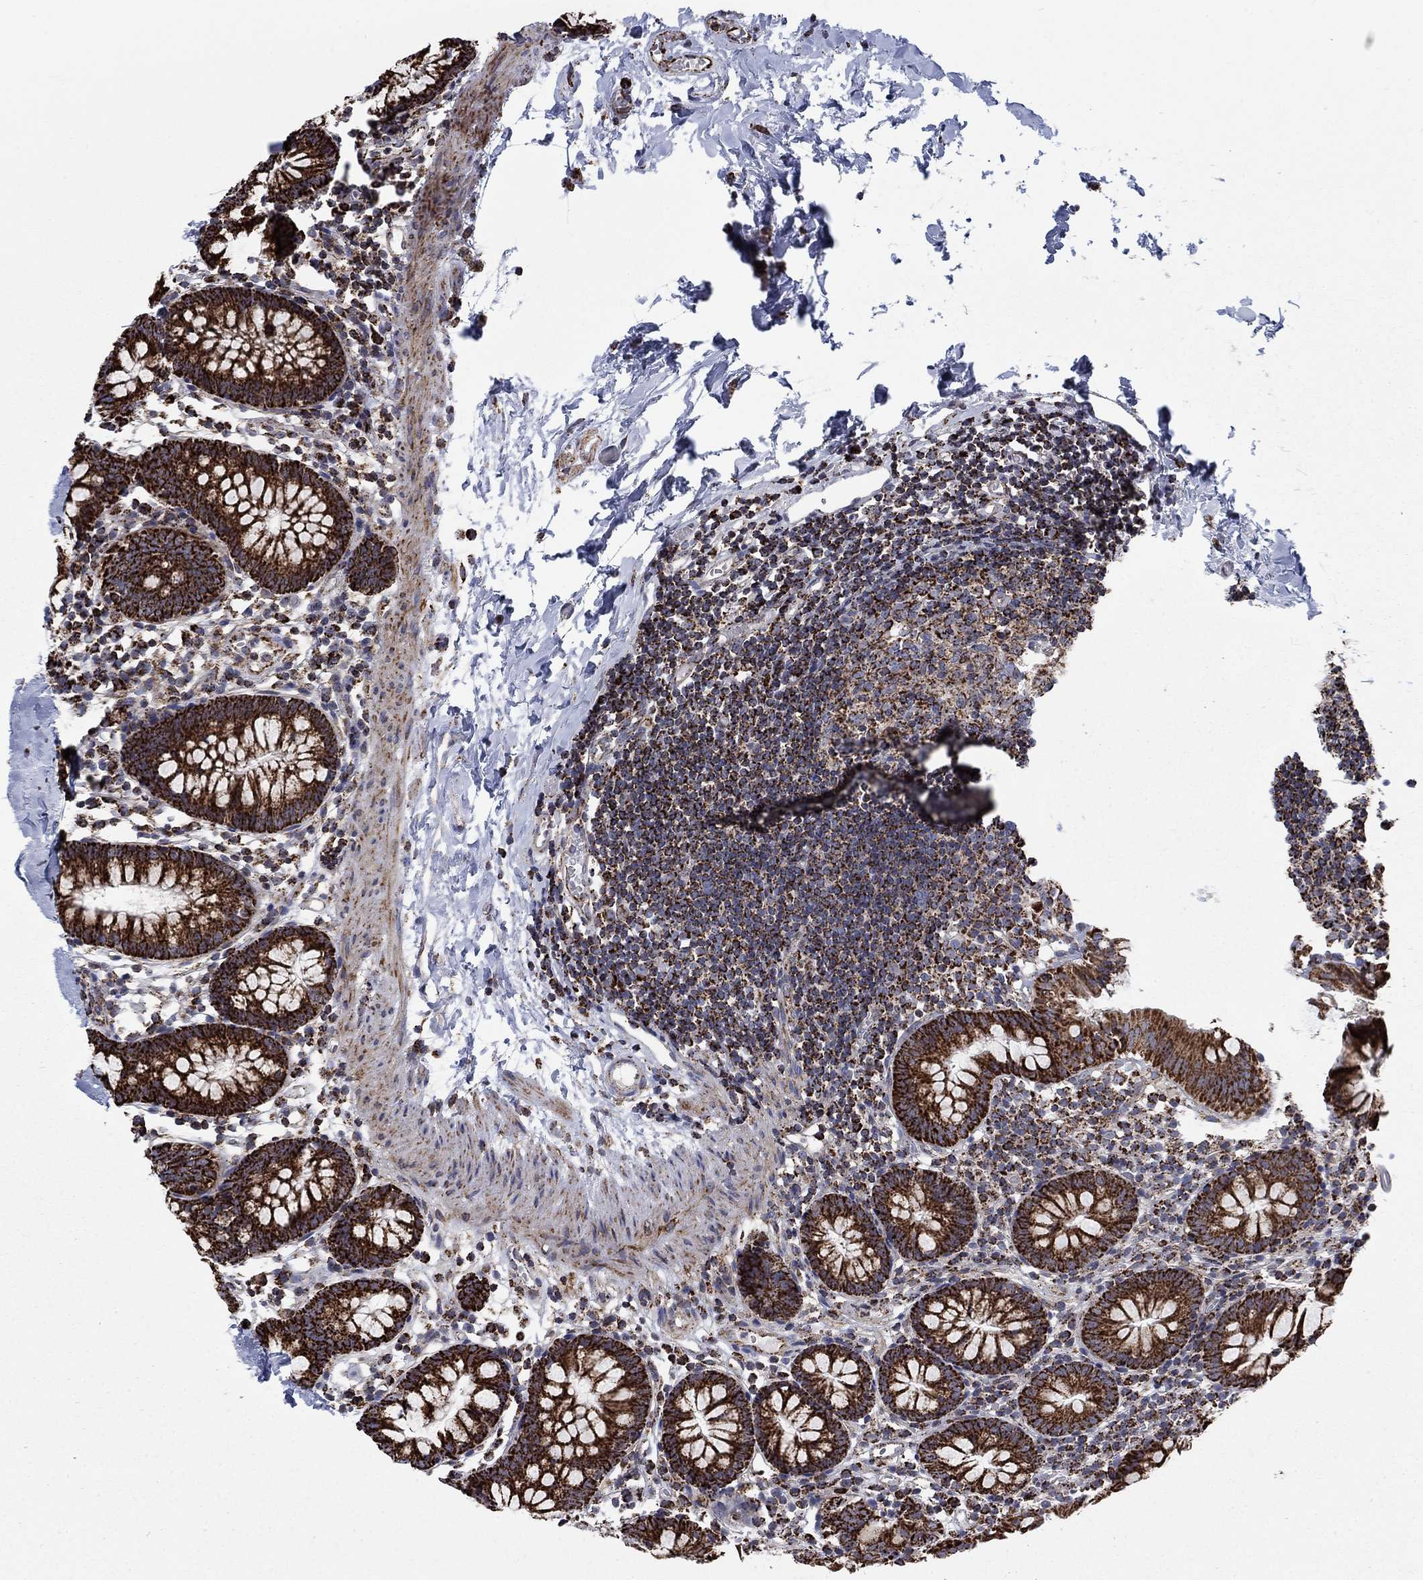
{"staining": {"intensity": "strong", "quantity": ">75%", "location": "cytoplasmic/membranous"}, "tissue": "small intestine", "cell_type": "Glandular cells", "image_type": "normal", "snomed": [{"axis": "morphology", "description": "Normal tissue, NOS"}, {"axis": "topography", "description": "Small intestine"}], "caption": "The photomicrograph exhibits immunohistochemical staining of benign small intestine. There is strong cytoplasmic/membranous staining is seen in about >75% of glandular cells.", "gene": "MOAP1", "patient": {"sex": "female", "age": 90}}